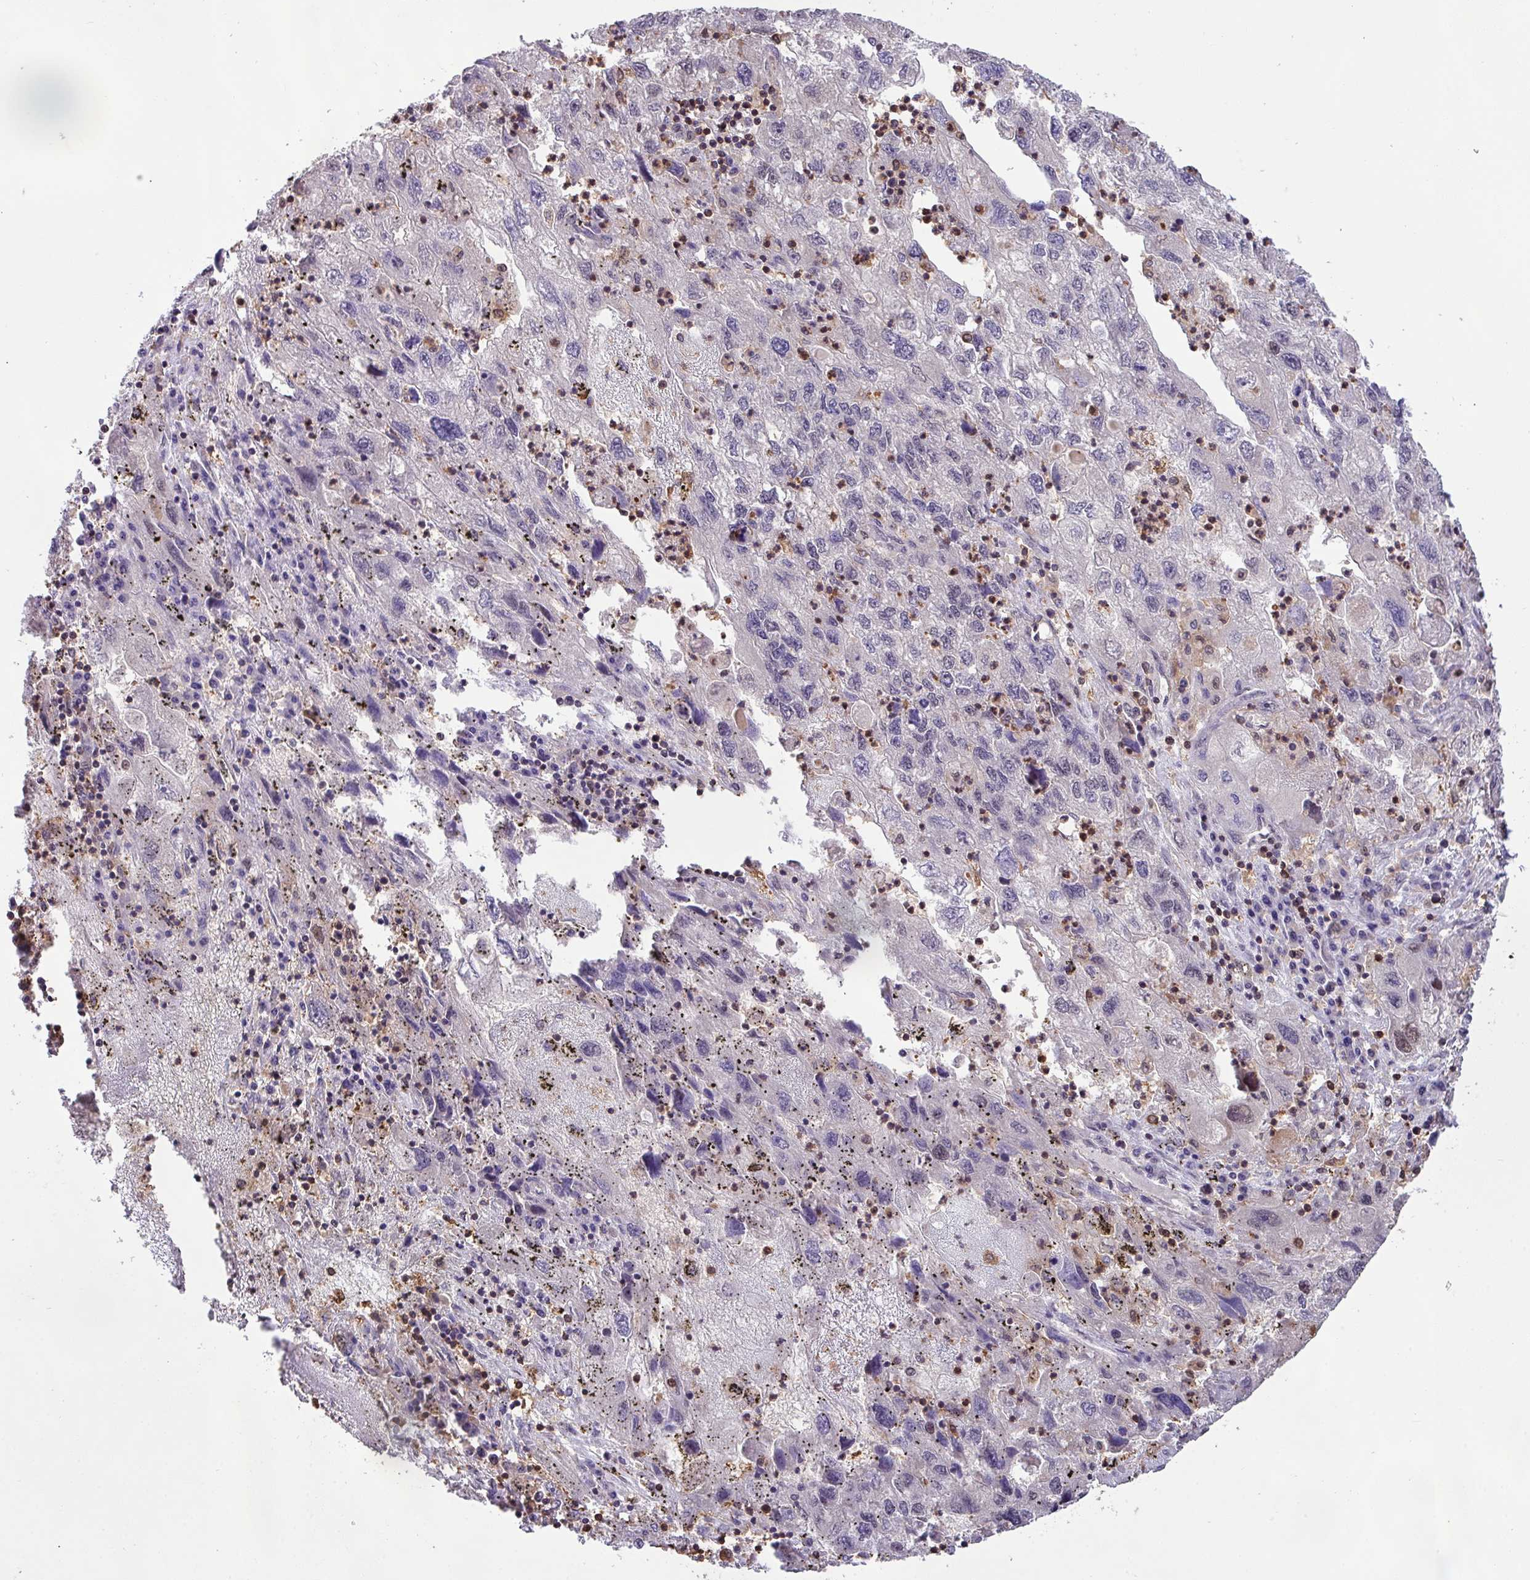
{"staining": {"intensity": "weak", "quantity": "<25%", "location": "nuclear"}, "tissue": "endometrial cancer", "cell_type": "Tumor cells", "image_type": "cancer", "snomed": [{"axis": "morphology", "description": "Adenocarcinoma, NOS"}, {"axis": "topography", "description": "Endometrium"}], "caption": "This image is of endometrial cancer stained with immunohistochemistry (IHC) to label a protein in brown with the nuclei are counter-stained blue. There is no positivity in tumor cells.", "gene": "GON7", "patient": {"sex": "female", "age": 49}}